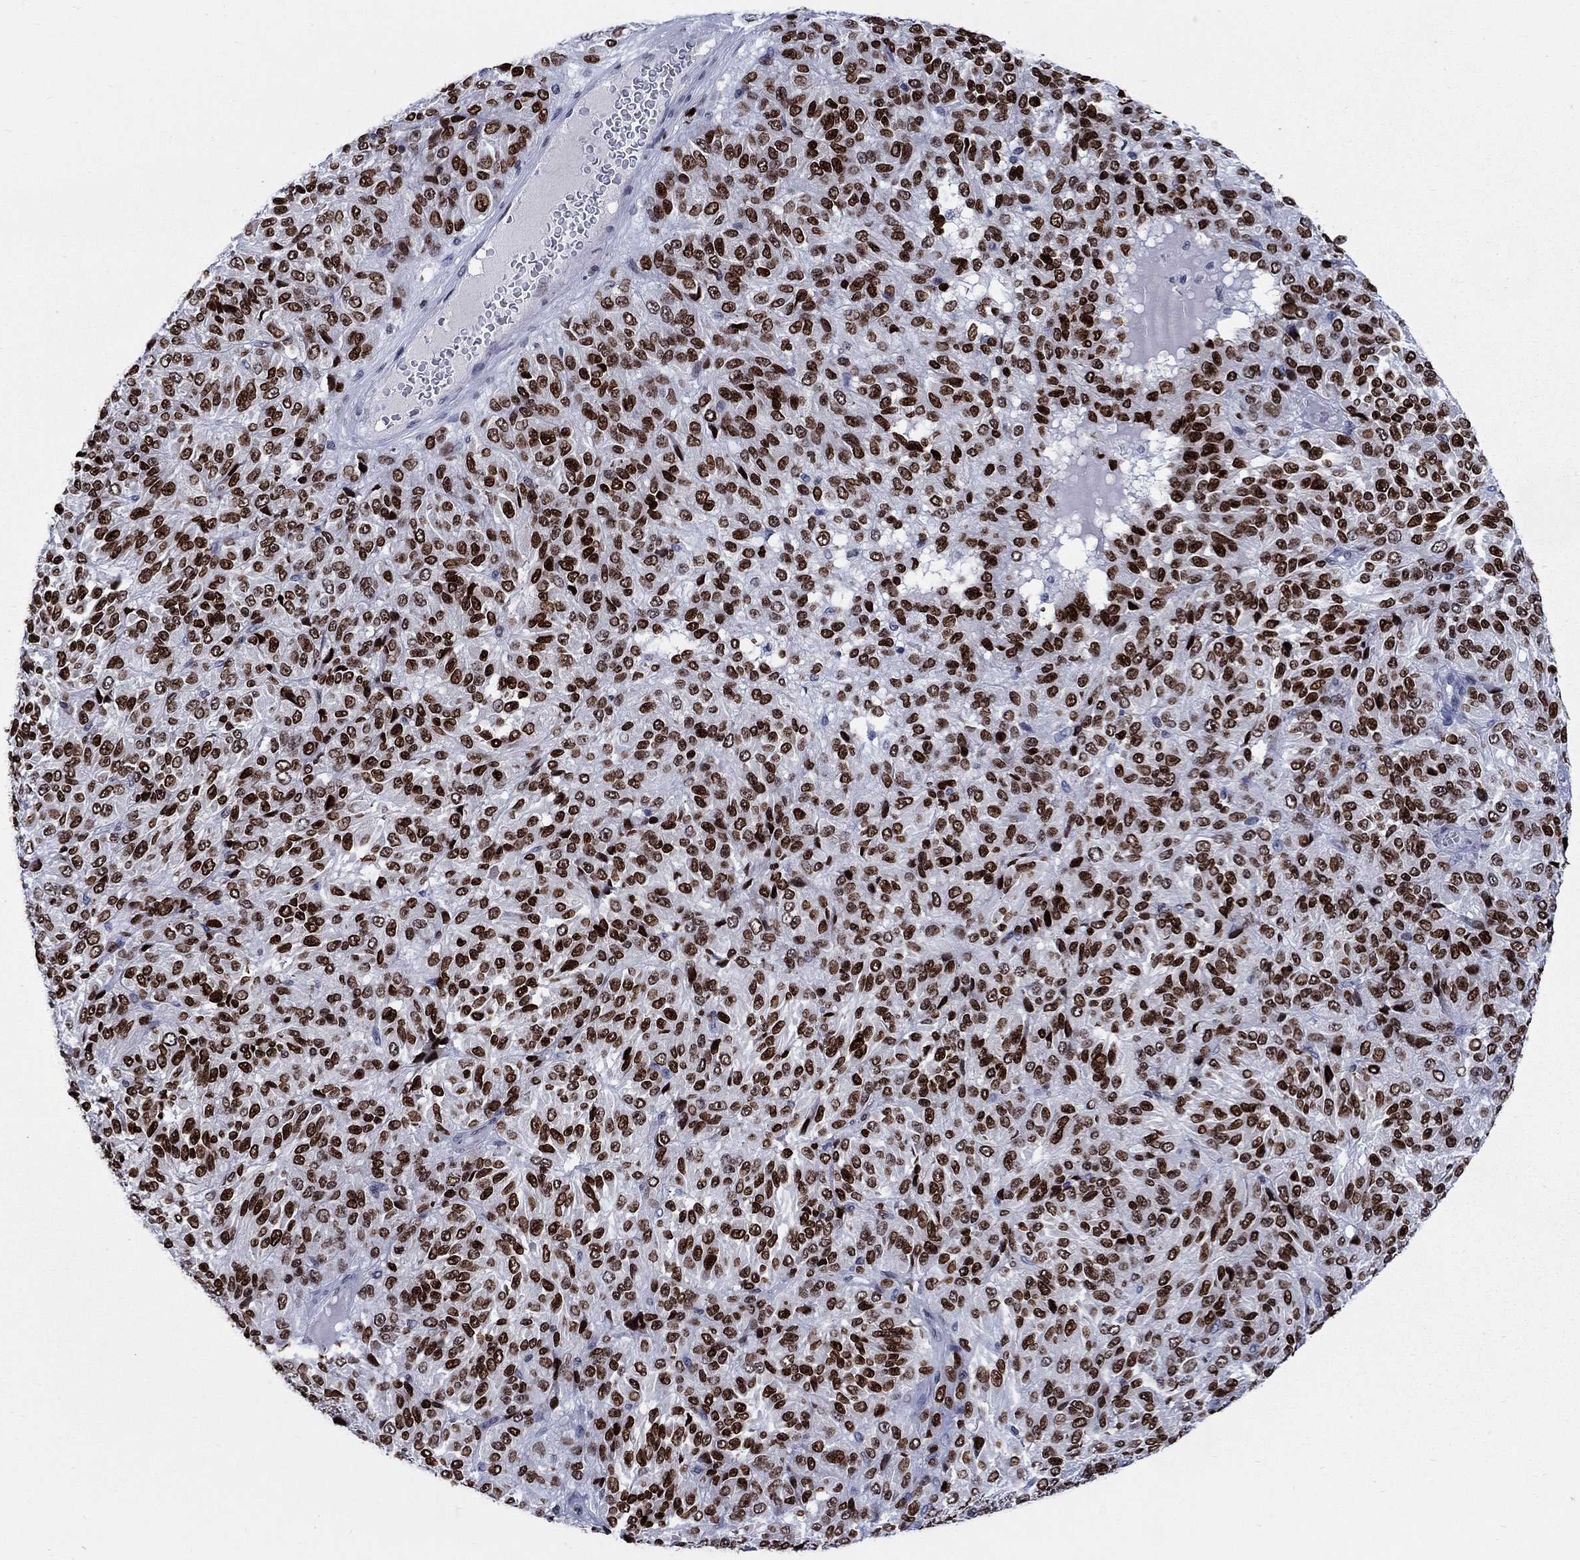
{"staining": {"intensity": "strong", "quantity": "25%-75%", "location": "nuclear"}, "tissue": "melanoma", "cell_type": "Tumor cells", "image_type": "cancer", "snomed": [{"axis": "morphology", "description": "Malignant melanoma, Metastatic site"}, {"axis": "topography", "description": "Brain"}], "caption": "Malignant melanoma (metastatic site) was stained to show a protein in brown. There is high levels of strong nuclear staining in approximately 25%-75% of tumor cells.", "gene": "HMGA1", "patient": {"sex": "female", "age": 56}}